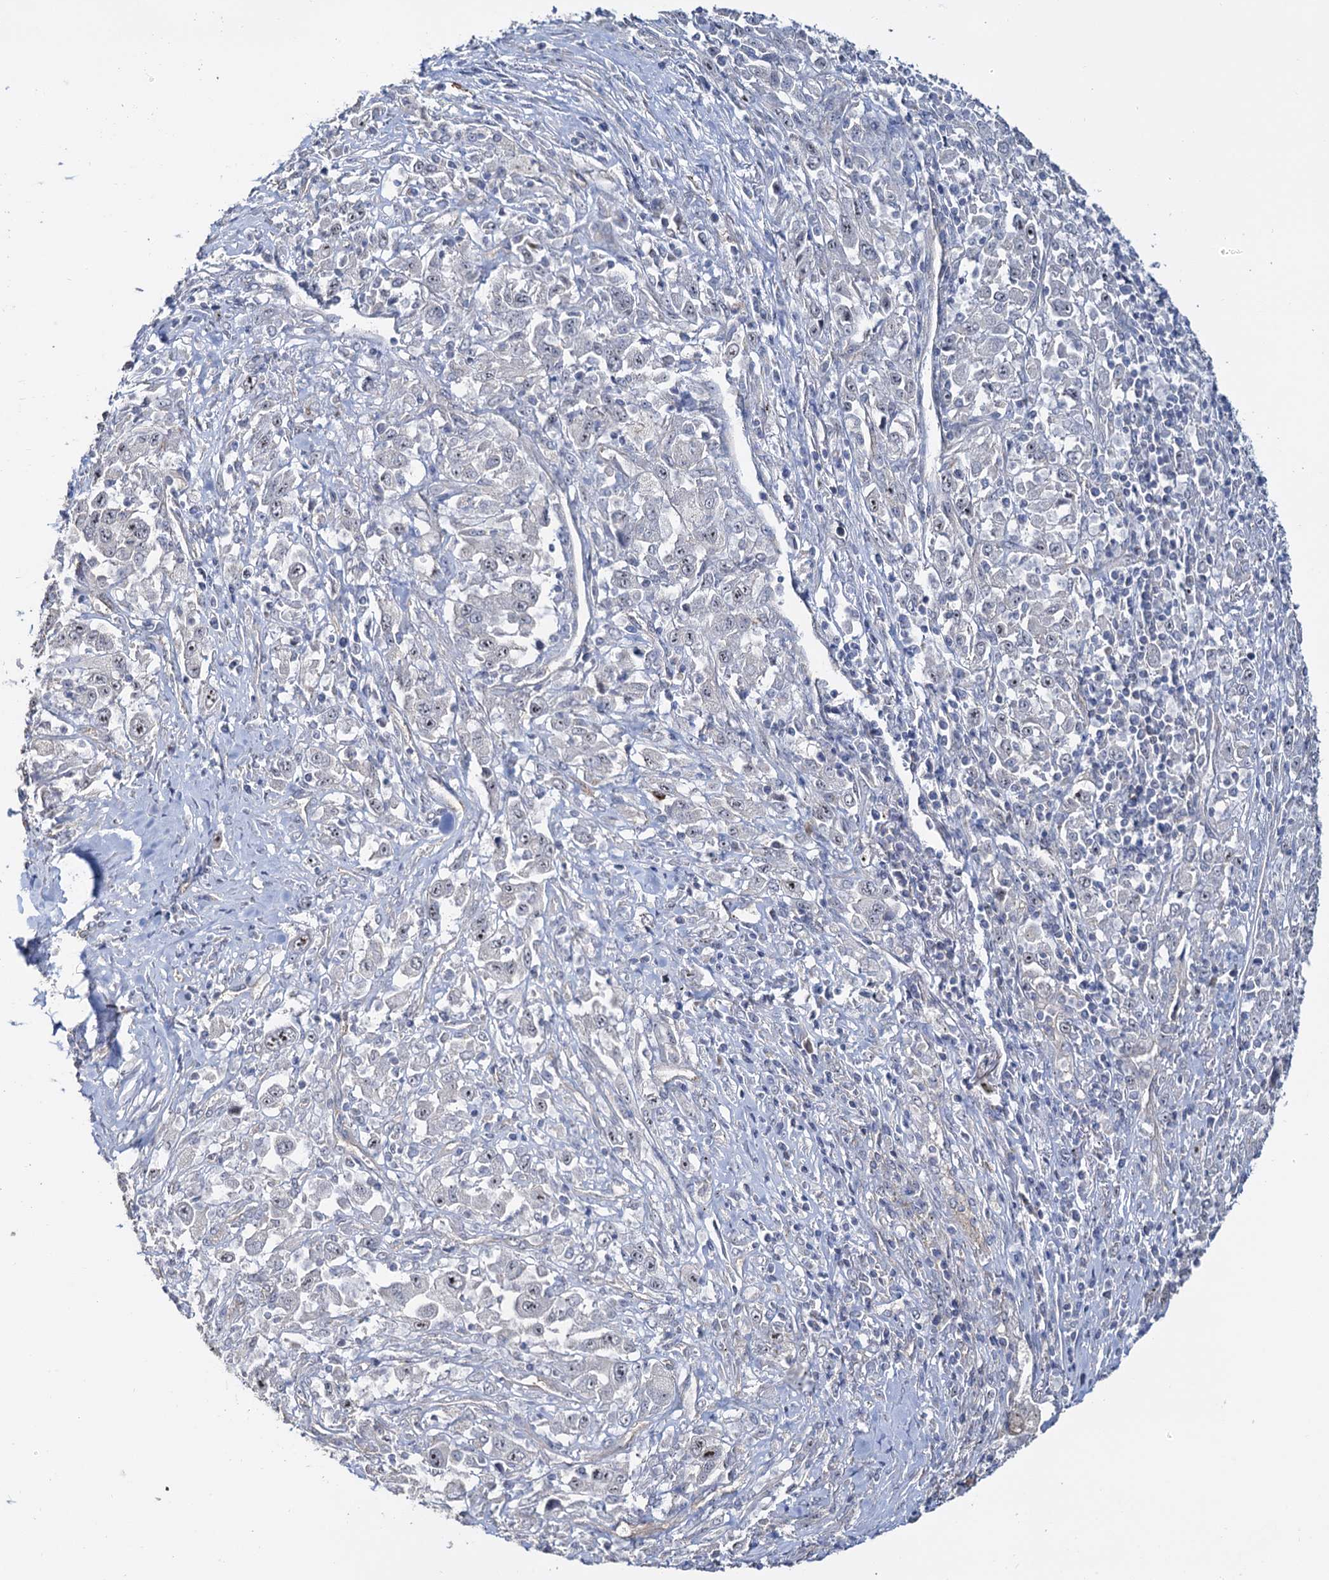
{"staining": {"intensity": "moderate", "quantity": "<25%", "location": "nuclear"}, "tissue": "melanoma", "cell_type": "Tumor cells", "image_type": "cancer", "snomed": [{"axis": "morphology", "description": "Malignant melanoma, Metastatic site"}, {"axis": "topography", "description": "Skin"}], "caption": "Tumor cells display moderate nuclear positivity in about <25% of cells in malignant melanoma (metastatic site).", "gene": "C2CD3", "patient": {"sex": "female", "age": 56}}